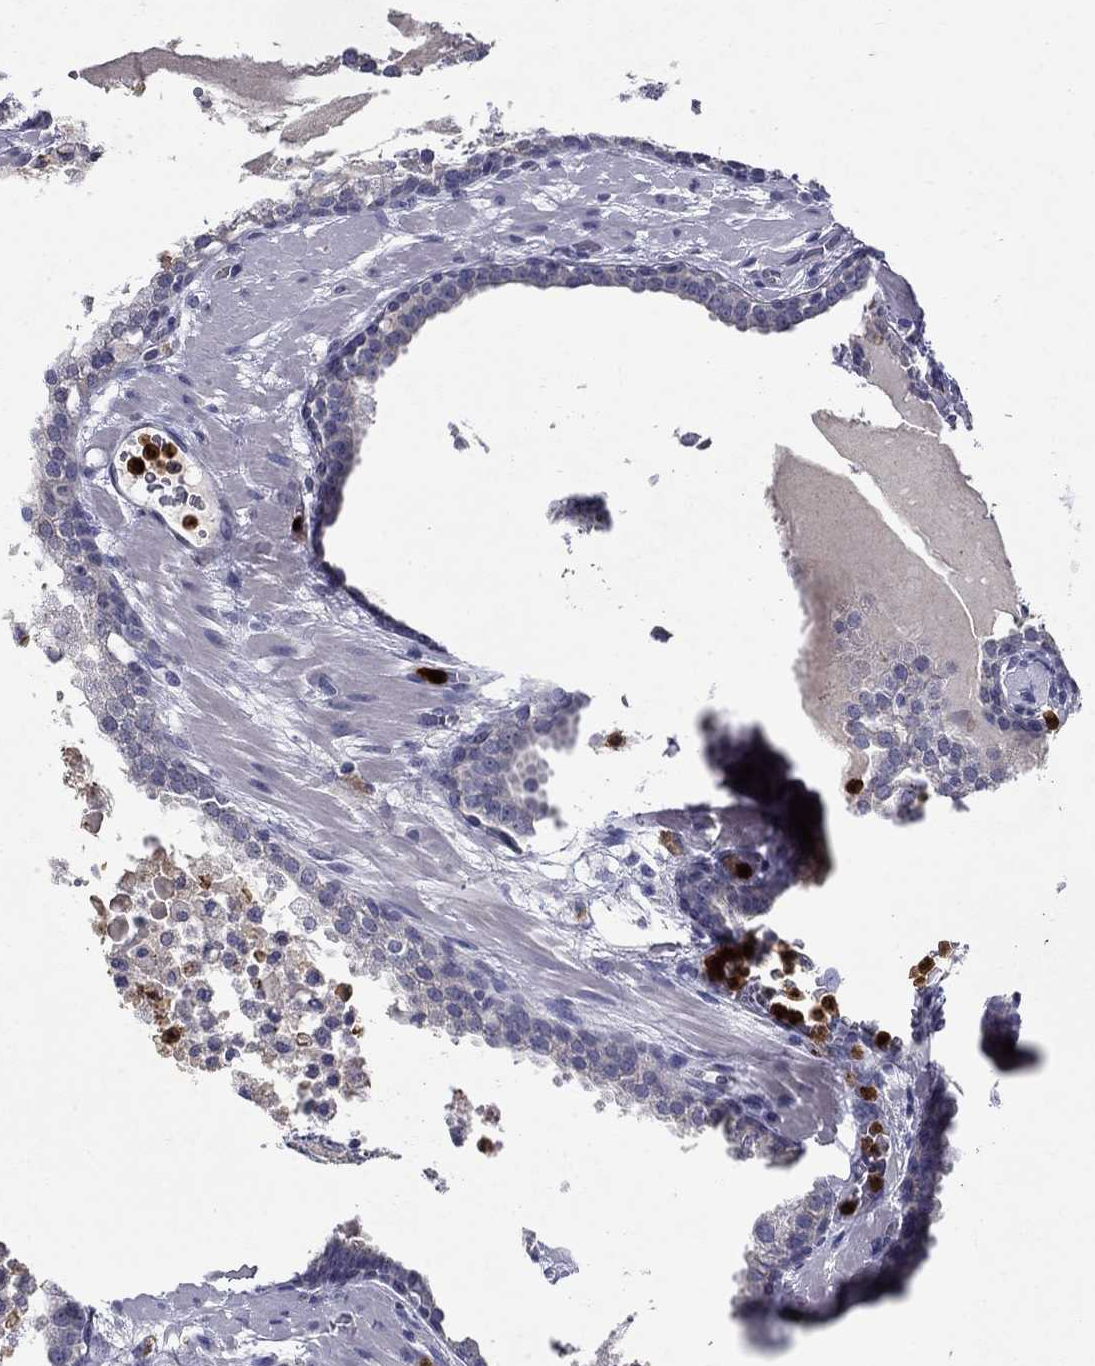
{"staining": {"intensity": "negative", "quantity": "none", "location": "none"}, "tissue": "prostate cancer", "cell_type": "Tumor cells", "image_type": "cancer", "snomed": [{"axis": "morphology", "description": "Adenocarcinoma, NOS"}, {"axis": "topography", "description": "Prostate"}], "caption": "High magnification brightfield microscopy of prostate adenocarcinoma stained with DAB (3,3'-diaminobenzidine) (brown) and counterstained with hematoxylin (blue): tumor cells show no significant positivity.", "gene": "IRF5", "patient": {"sex": "male", "age": 69}}